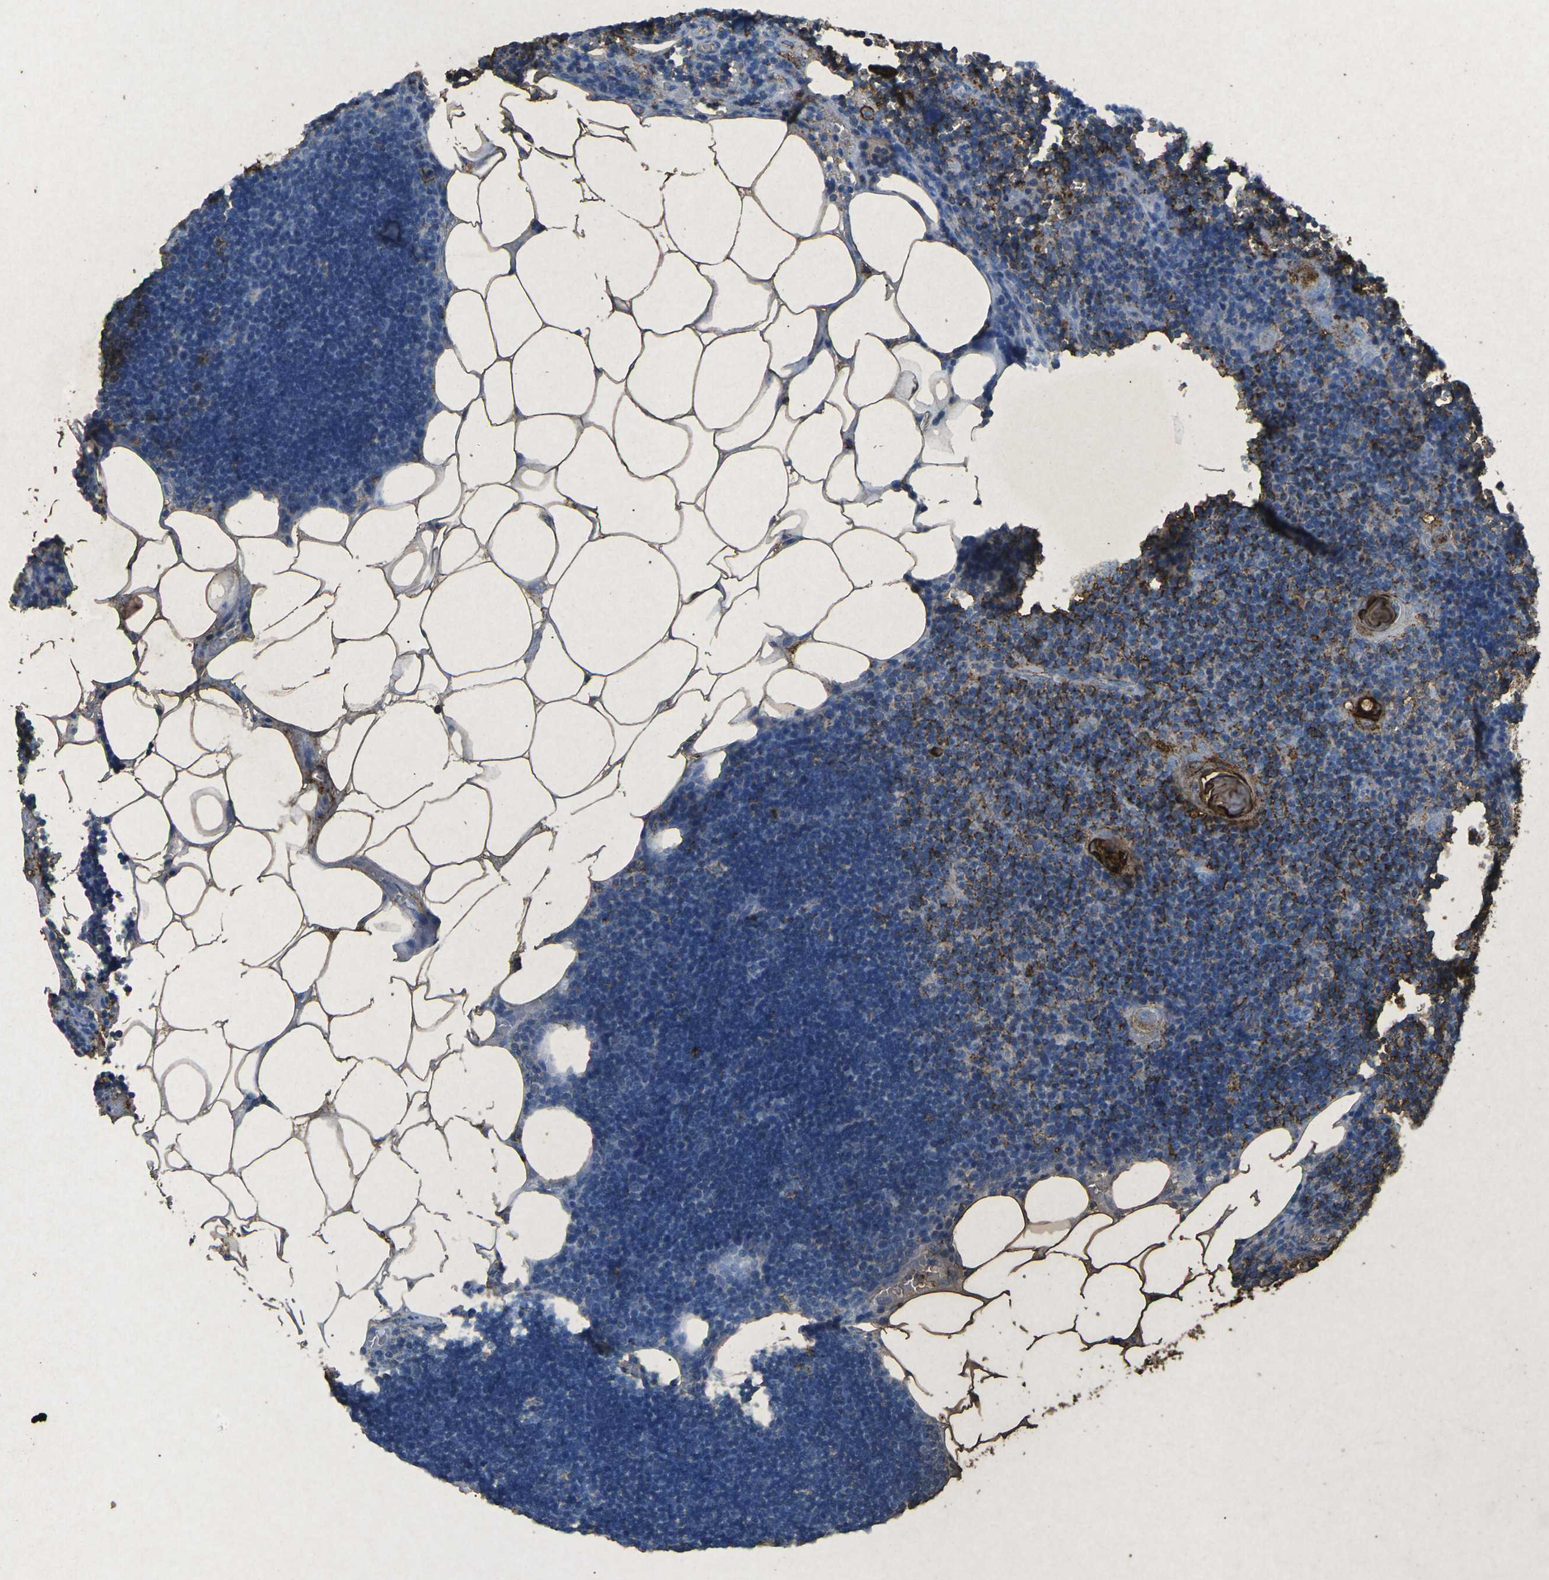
{"staining": {"intensity": "negative", "quantity": "none", "location": "none"}, "tissue": "lymph node", "cell_type": "Germinal center cells", "image_type": "normal", "snomed": [{"axis": "morphology", "description": "Normal tissue, NOS"}, {"axis": "topography", "description": "Lymph node"}], "caption": "Immunohistochemistry photomicrograph of normal lymph node: lymph node stained with DAB (3,3'-diaminobenzidine) demonstrates no significant protein staining in germinal center cells. Brightfield microscopy of immunohistochemistry stained with DAB (3,3'-diaminobenzidine) (brown) and hematoxylin (blue), captured at high magnification.", "gene": "CTAGE1", "patient": {"sex": "male", "age": 33}}